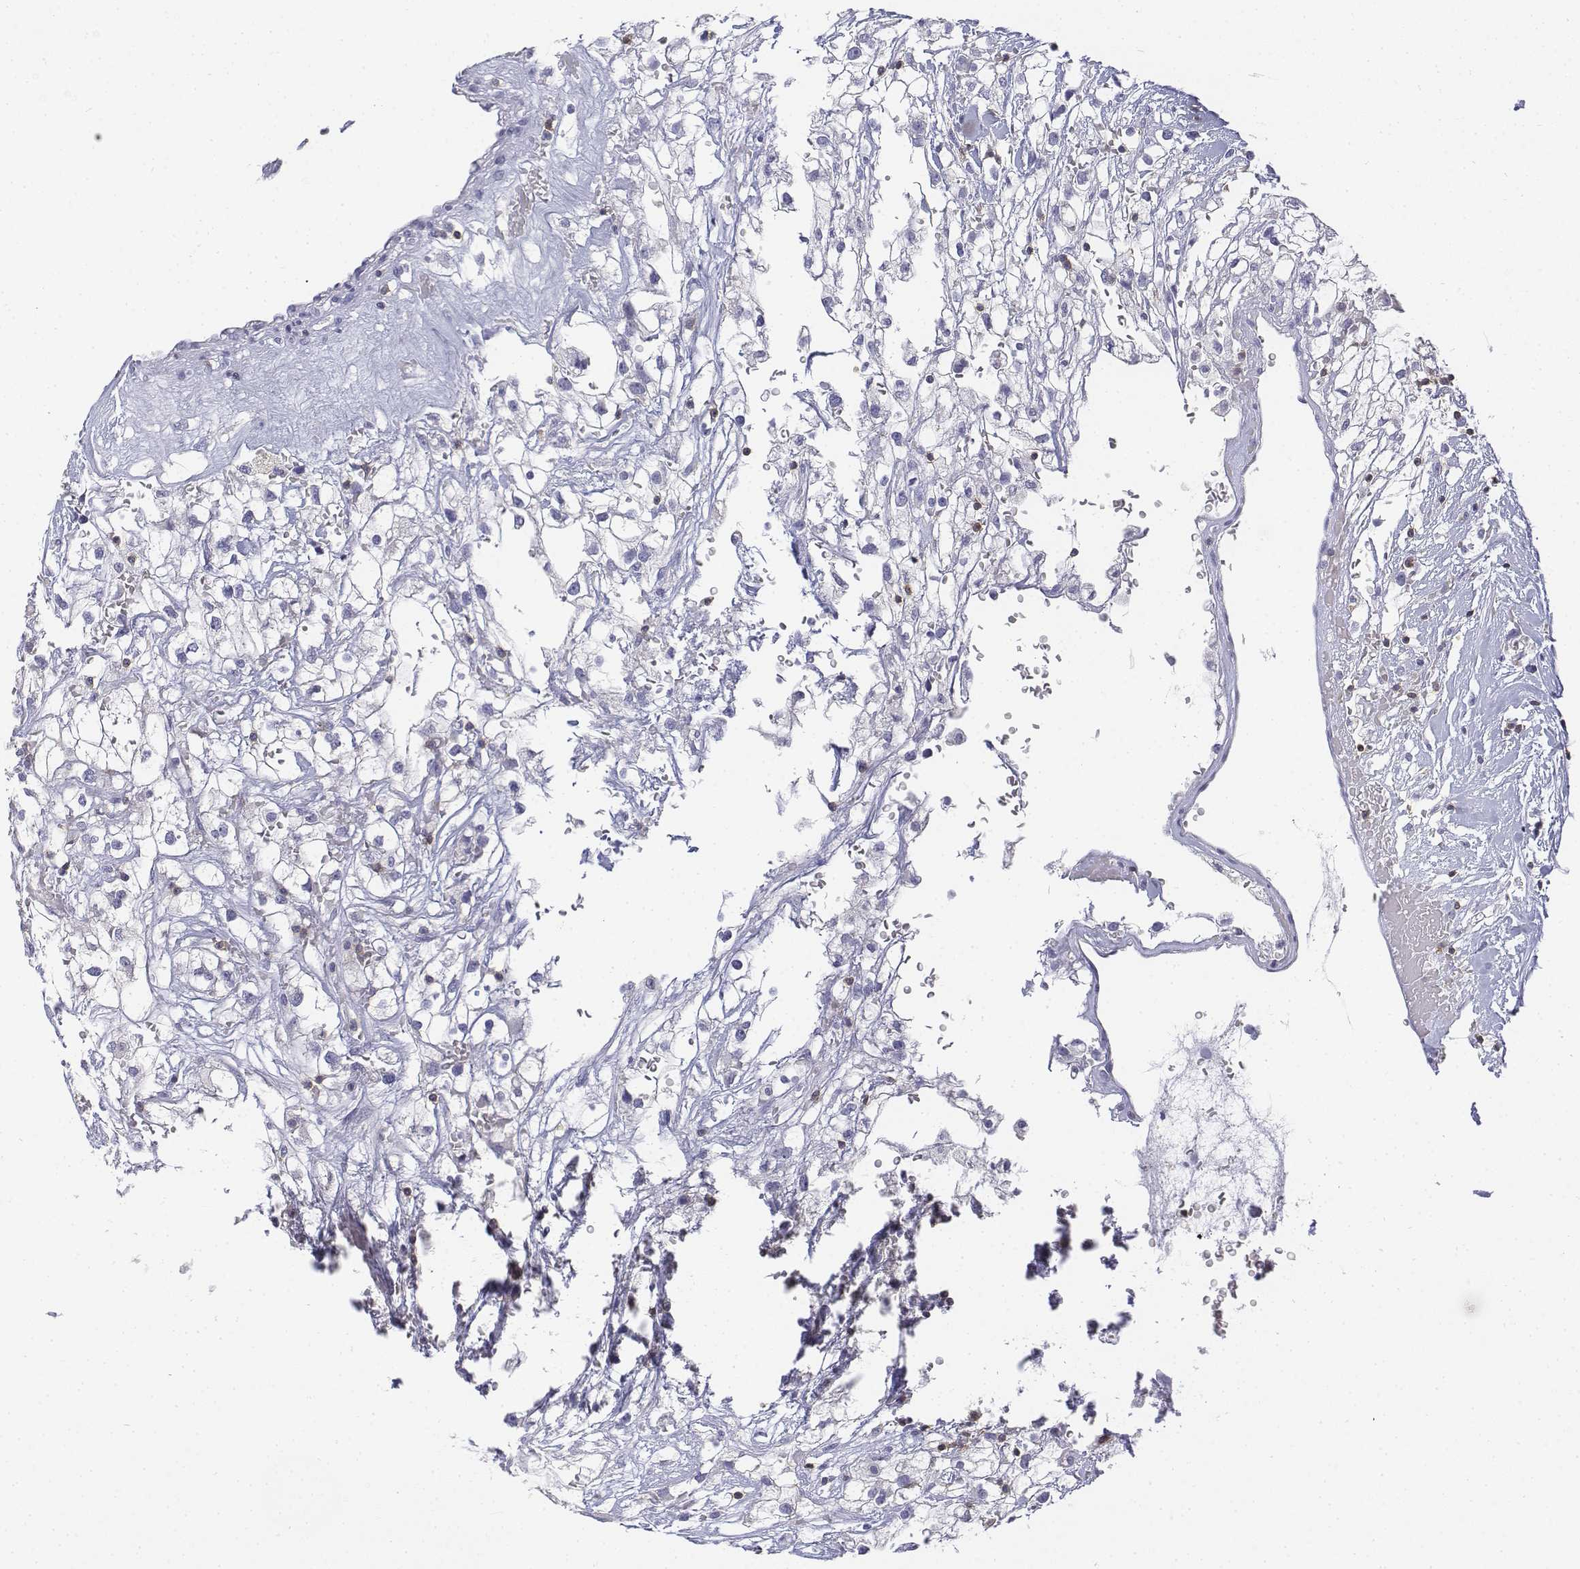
{"staining": {"intensity": "negative", "quantity": "none", "location": "none"}, "tissue": "renal cancer", "cell_type": "Tumor cells", "image_type": "cancer", "snomed": [{"axis": "morphology", "description": "Adenocarcinoma, NOS"}, {"axis": "topography", "description": "Kidney"}], "caption": "There is no significant positivity in tumor cells of renal cancer (adenocarcinoma). (Stains: DAB IHC with hematoxylin counter stain, Microscopy: brightfield microscopy at high magnification).", "gene": "CD3E", "patient": {"sex": "male", "age": 59}}